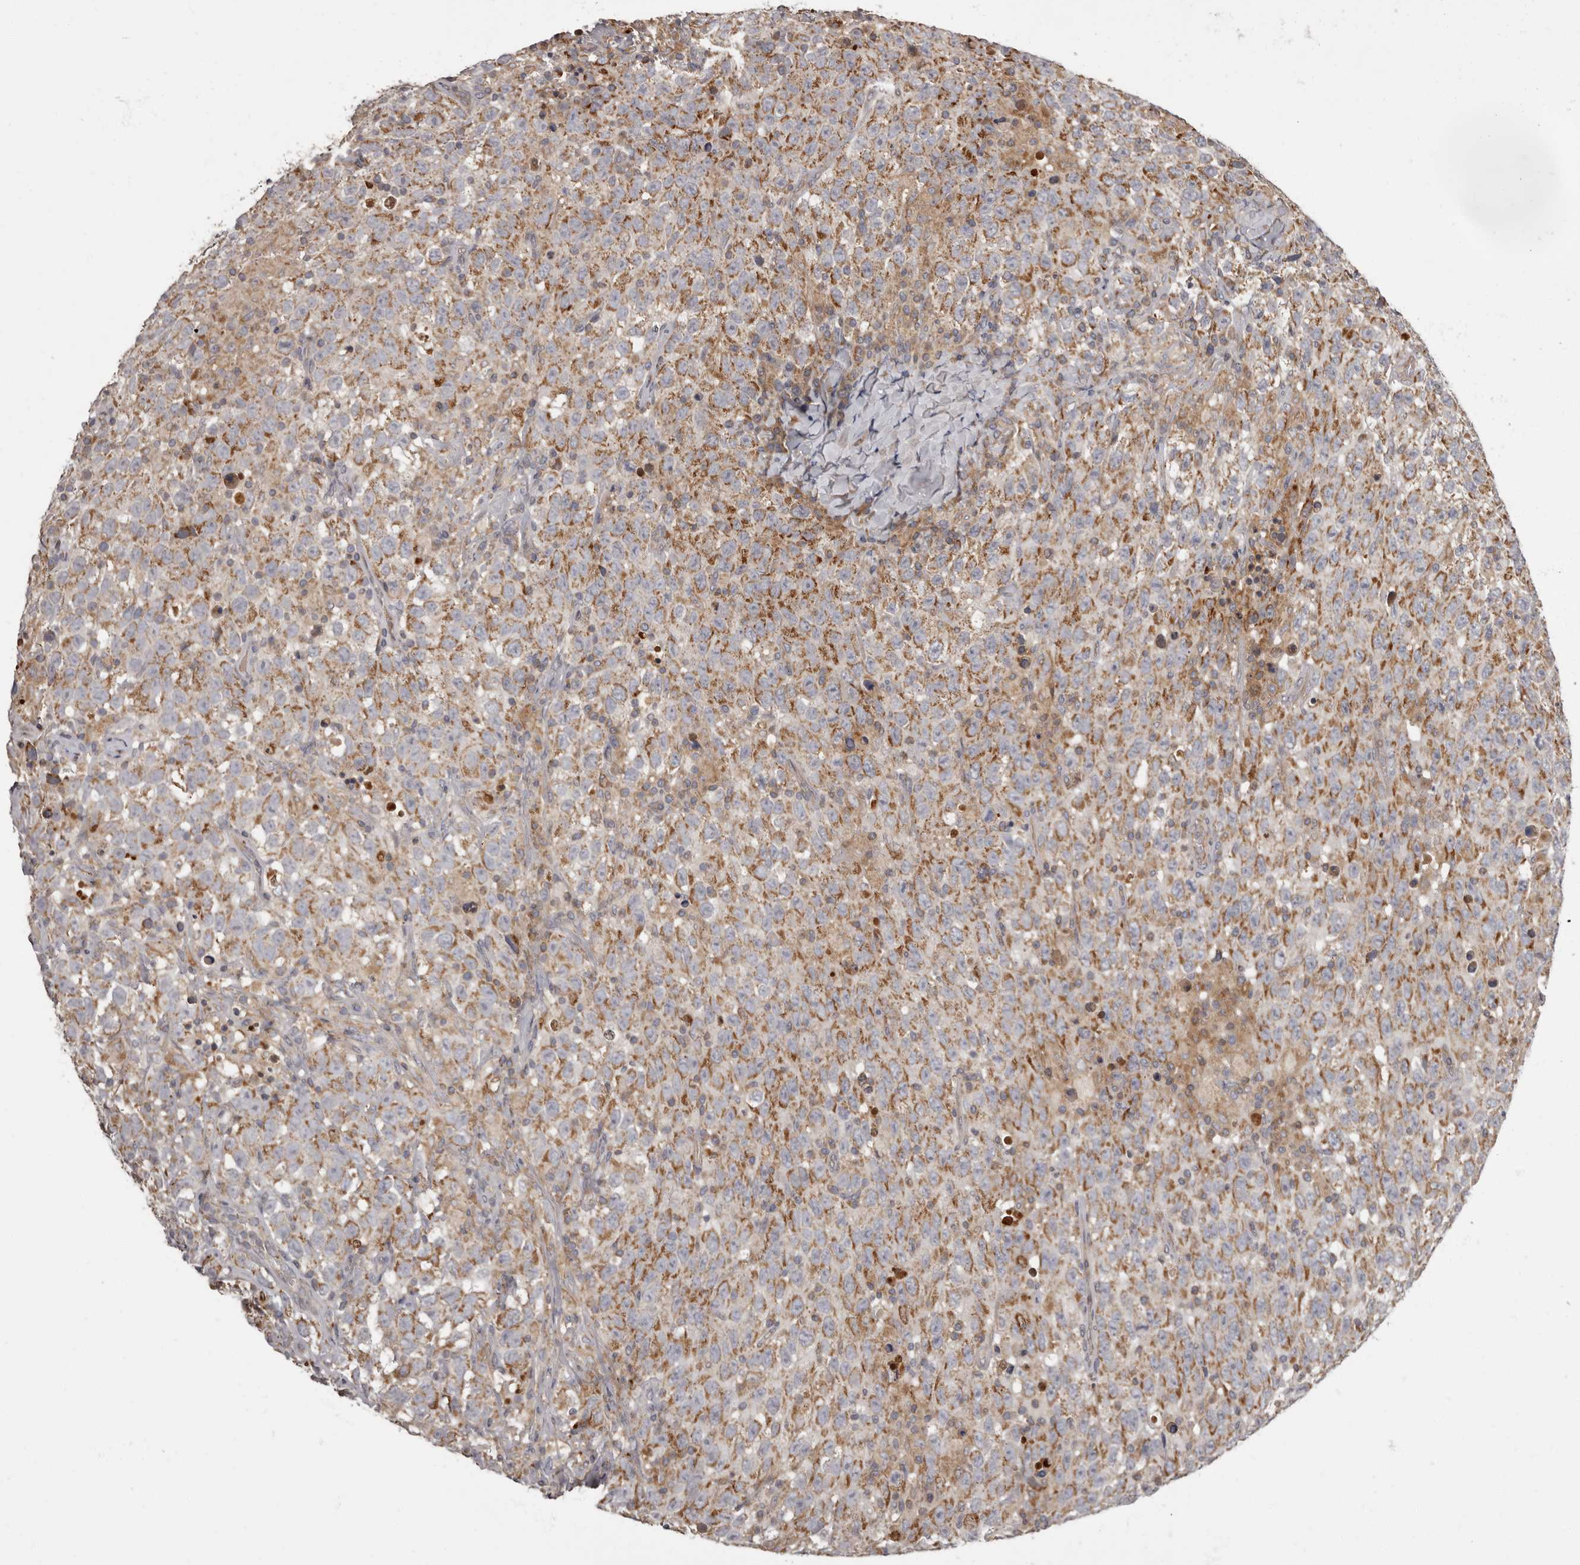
{"staining": {"intensity": "moderate", "quantity": ">75%", "location": "cytoplasmic/membranous"}, "tissue": "testis cancer", "cell_type": "Tumor cells", "image_type": "cancer", "snomed": [{"axis": "morphology", "description": "Seminoma, NOS"}, {"axis": "topography", "description": "Testis"}], "caption": "IHC micrograph of testis cancer (seminoma) stained for a protein (brown), which exhibits medium levels of moderate cytoplasmic/membranous staining in about >75% of tumor cells.", "gene": "ADCY2", "patient": {"sex": "male", "age": 41}}